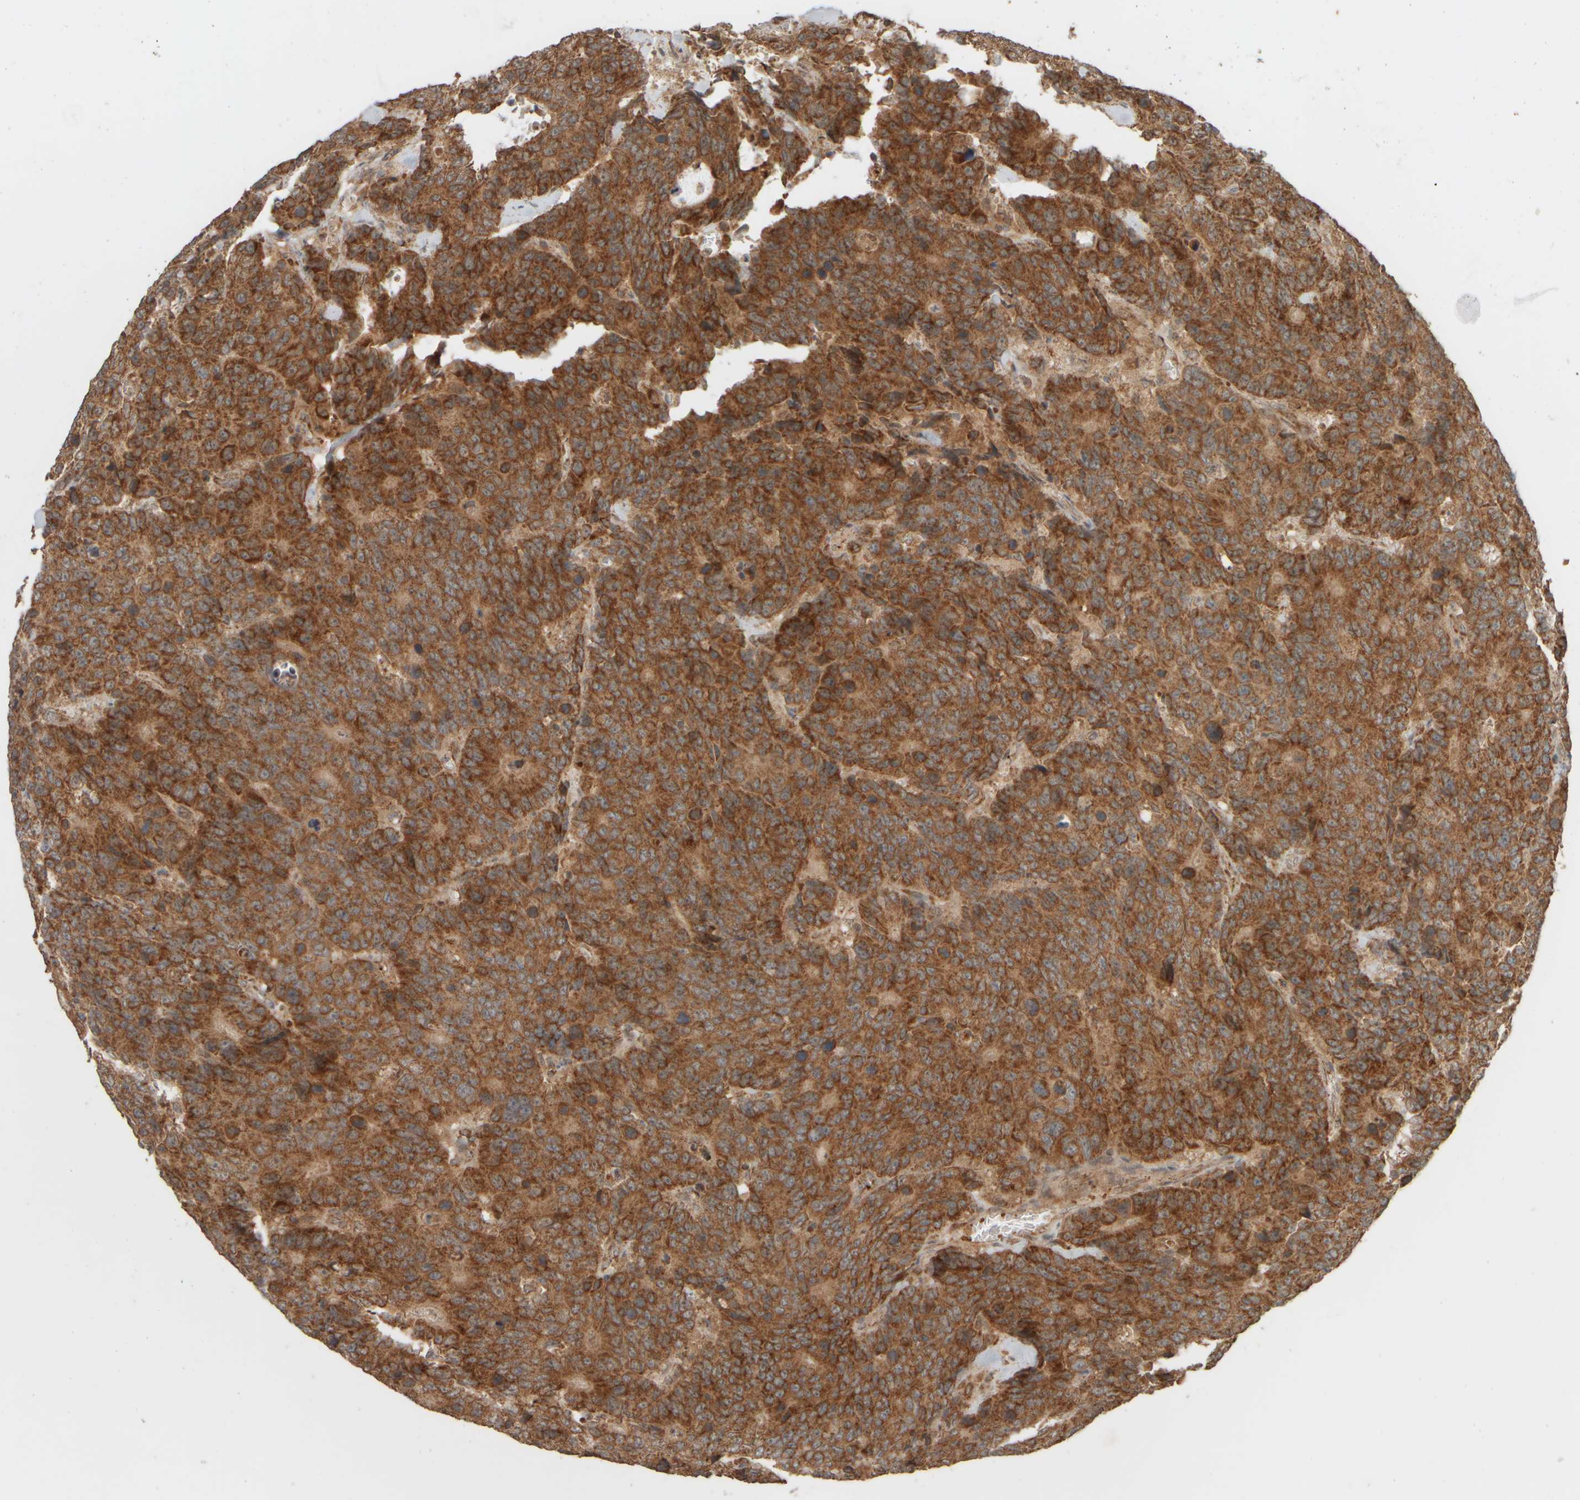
{"staining": {"intensity": "strong", "quantity": ">75%", "location": "cytoplasmic/membranous"}, "tissue": "colorectal cancer", "cell_type": "Tumor cells", "image_type": "cancer", "snomed": [{"axis": "morphology", "description": "Adenocarcinoma, NOS"}, {"axis": "topography", "description": "Colon"}], "caption": "Immunohistochemistry photomicrograph of human adenocarcinoma (colorectal) stained for a protein (brown), which shows high levels of strong cytoplasmic/membranous positivity in about >75% of tumor cells.", "gene": "EIF2B3", "patient": {"sex": "female", "age": 86}}